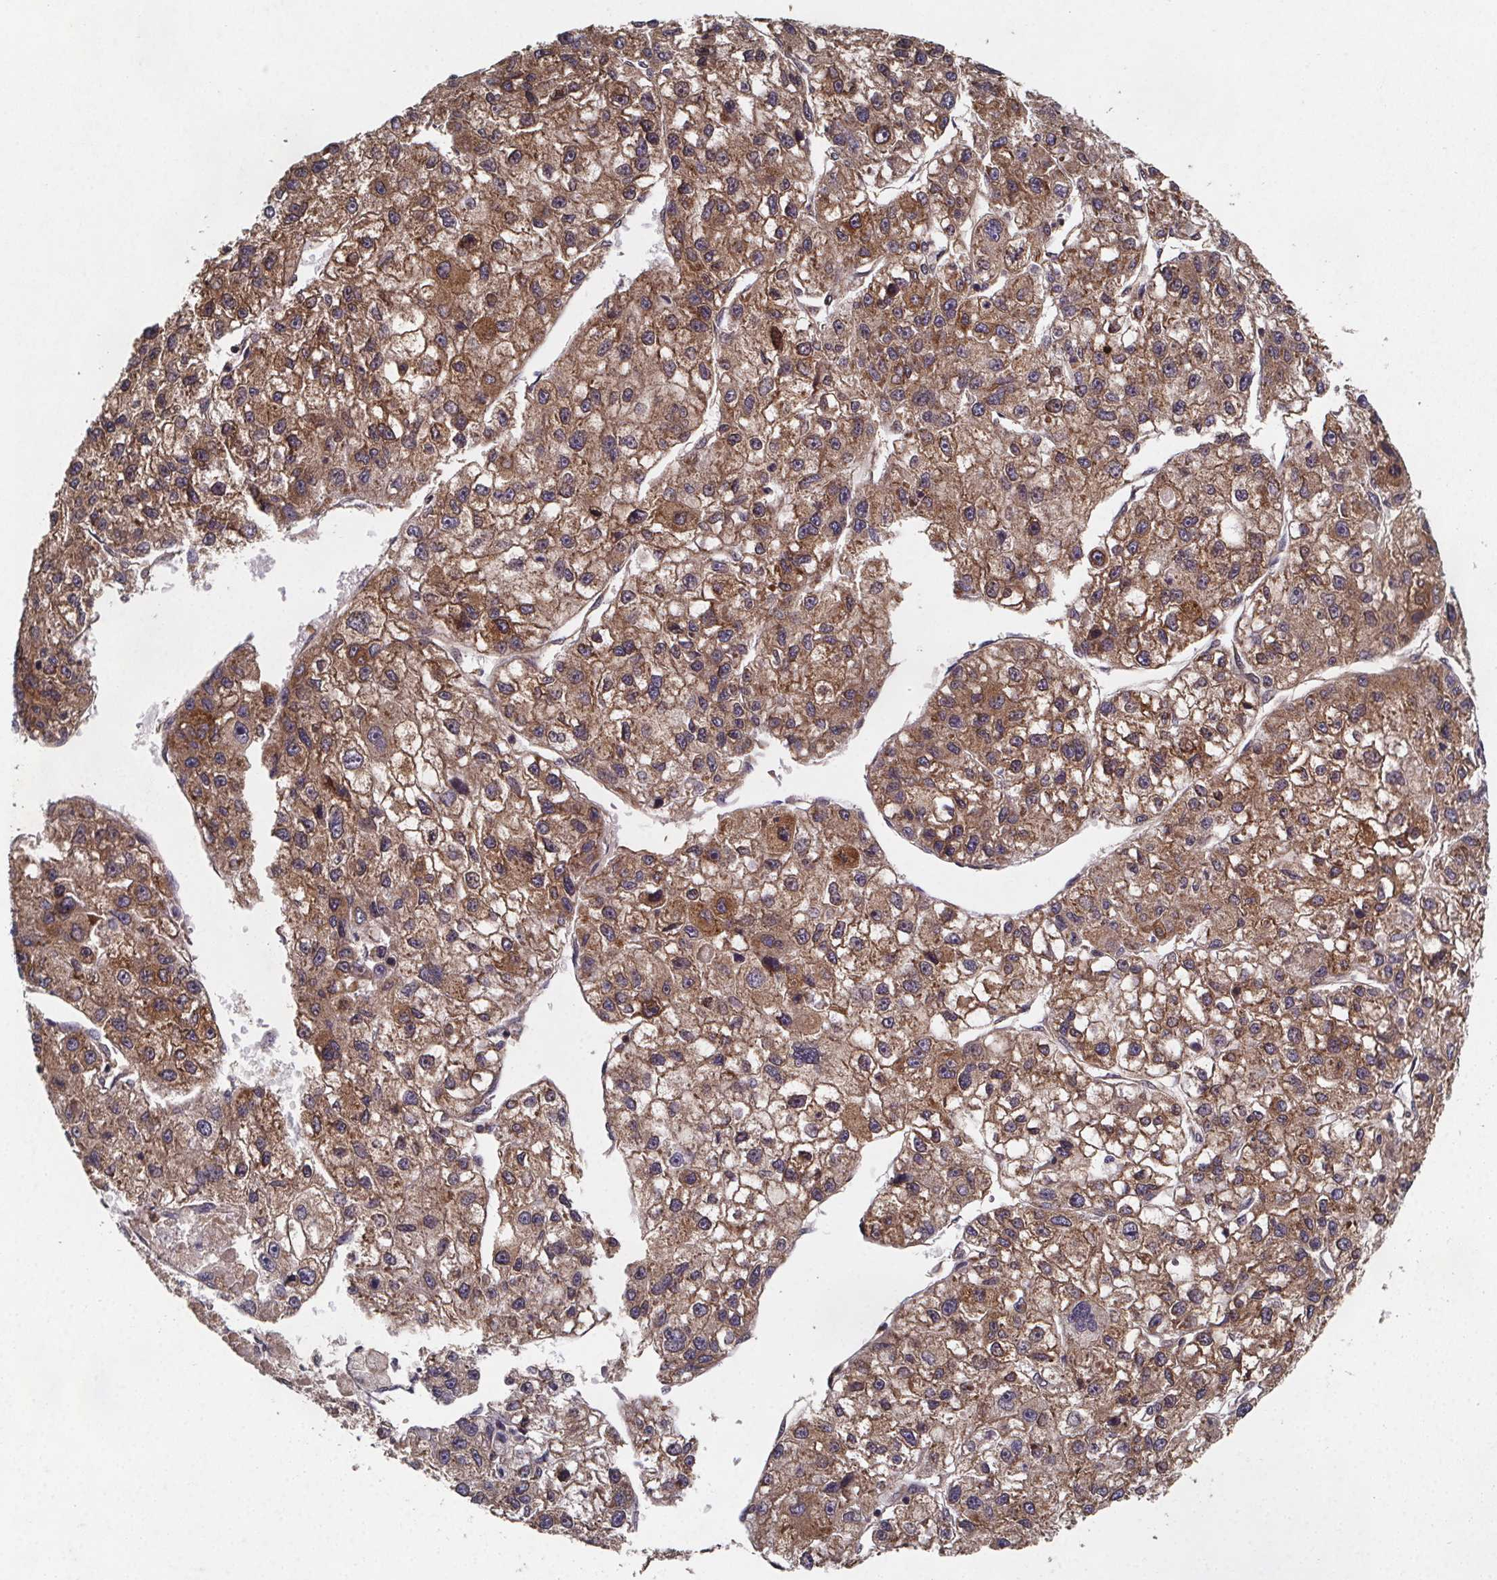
{"staining": {"intensity": "moderate", "quantity": ">75%", "location": "cytoplasmic/membranous"}, "tissue": "liver cancer", "cell_type": "Tumor cells", "image_type": "cancer", "snomed": [{"axis": "morphology", "description": "Carcinoma, Hepatocellular, NOS"}, {"axis": "topography", "description": "Liver"}], "caption": "There is medium levels of moderate cytoplasmic/membranous positivity in tumor cells of liver cancer, as demonstrated by immunohistochemical staining (brown color).", "gene": "PIERCE2", "patient": {"sex": "male", "age": 56}}